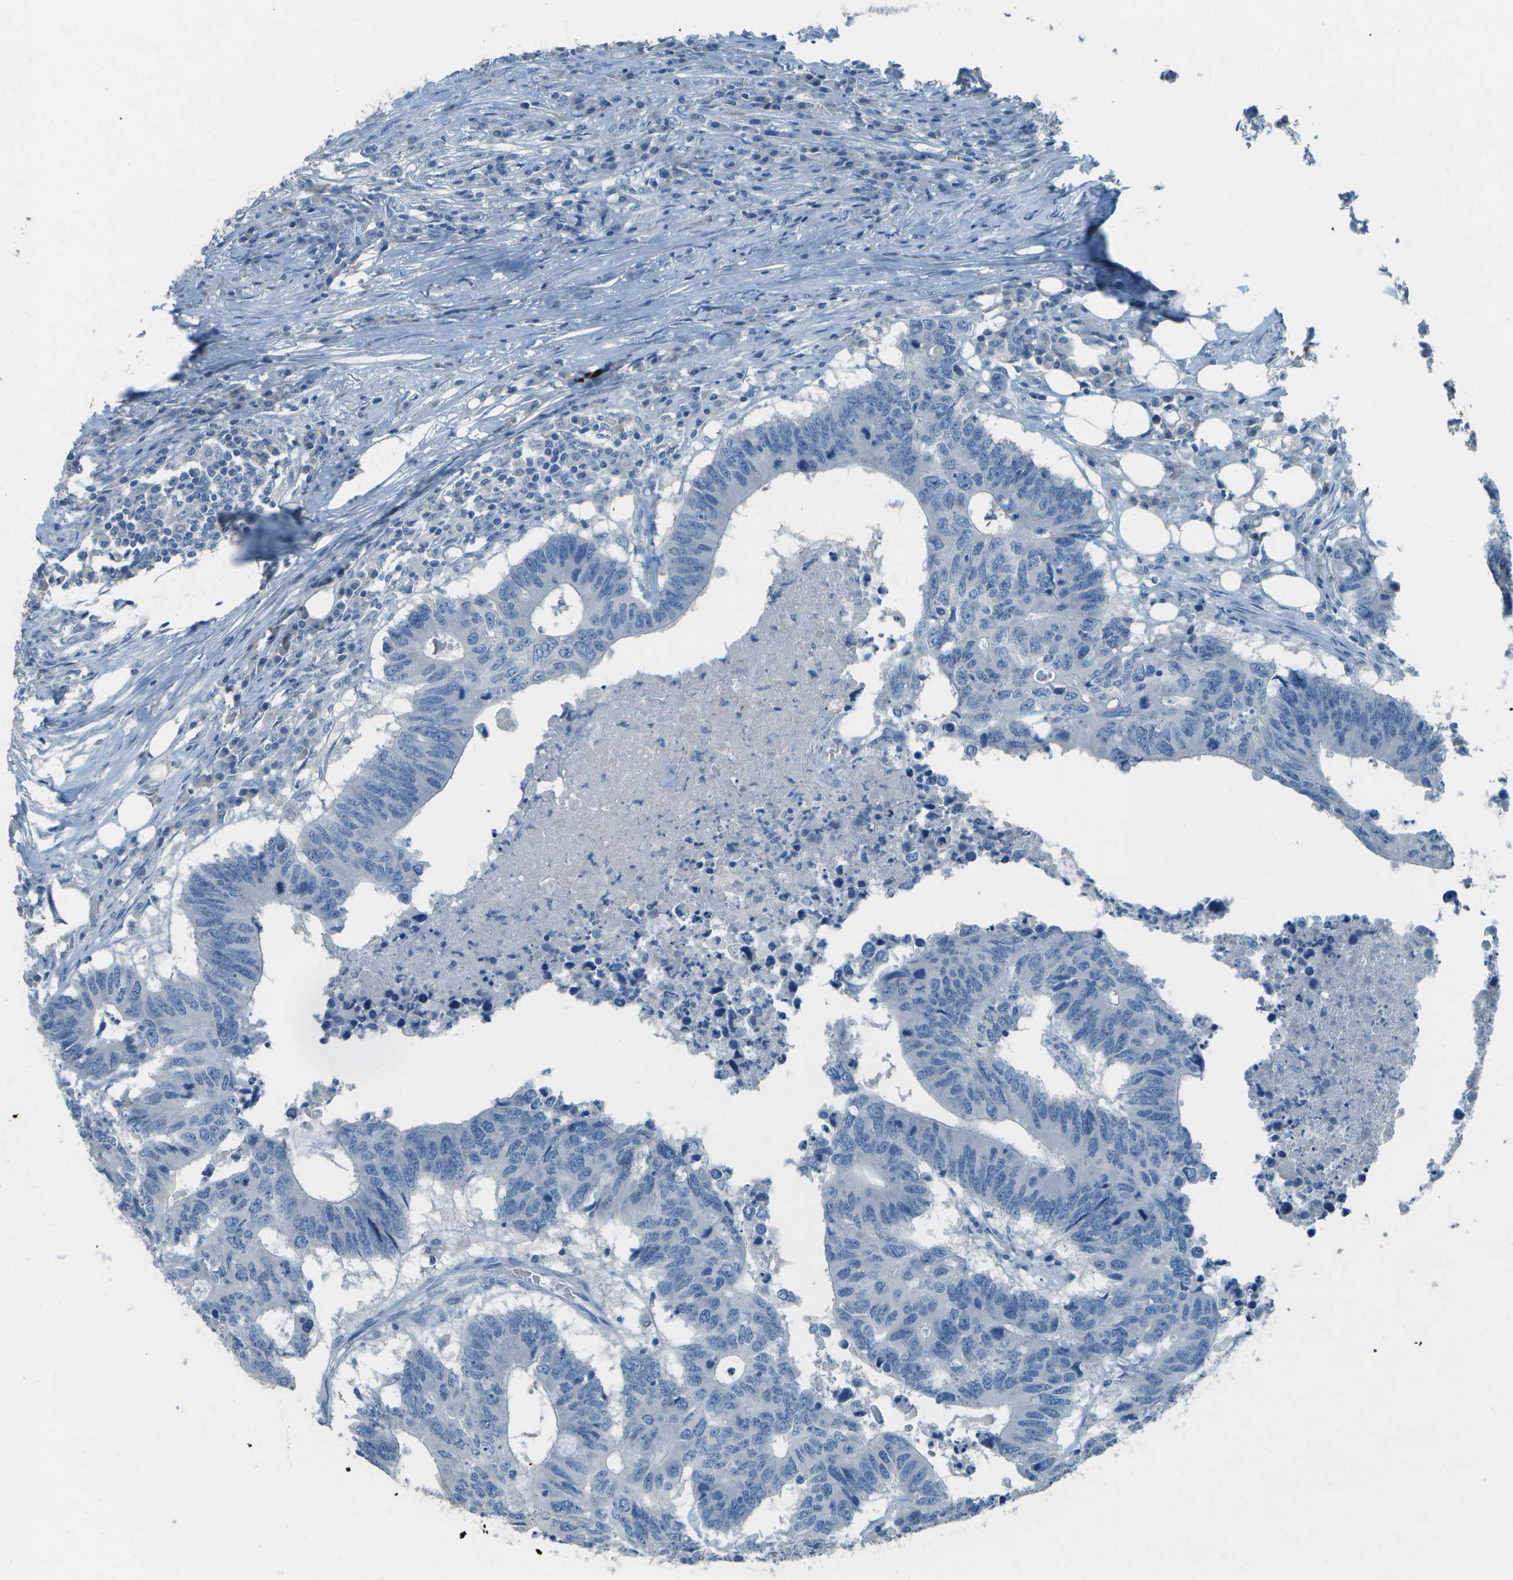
{"staining": {"intensity": "negative", "quantity": "none", "location": "none"}, "tissue": "colorectal cancer", "cell_type": "Tumor cells", "image_type": "cancer", "snomed": [{"axis": "morphology", "description": "Adenocarcinoma, NOS"}, {"axis": "topography", "description": "Colon"}], "caption": "Immunohistochemistry (IHC) of adenocarcinoma (colorectal) reveals no expression in tumor cells. (Brightfield microscopy of DAB IHC at high magnification).", "gene": "LGI2", "patient": {"sex": "male", "age": 71}}